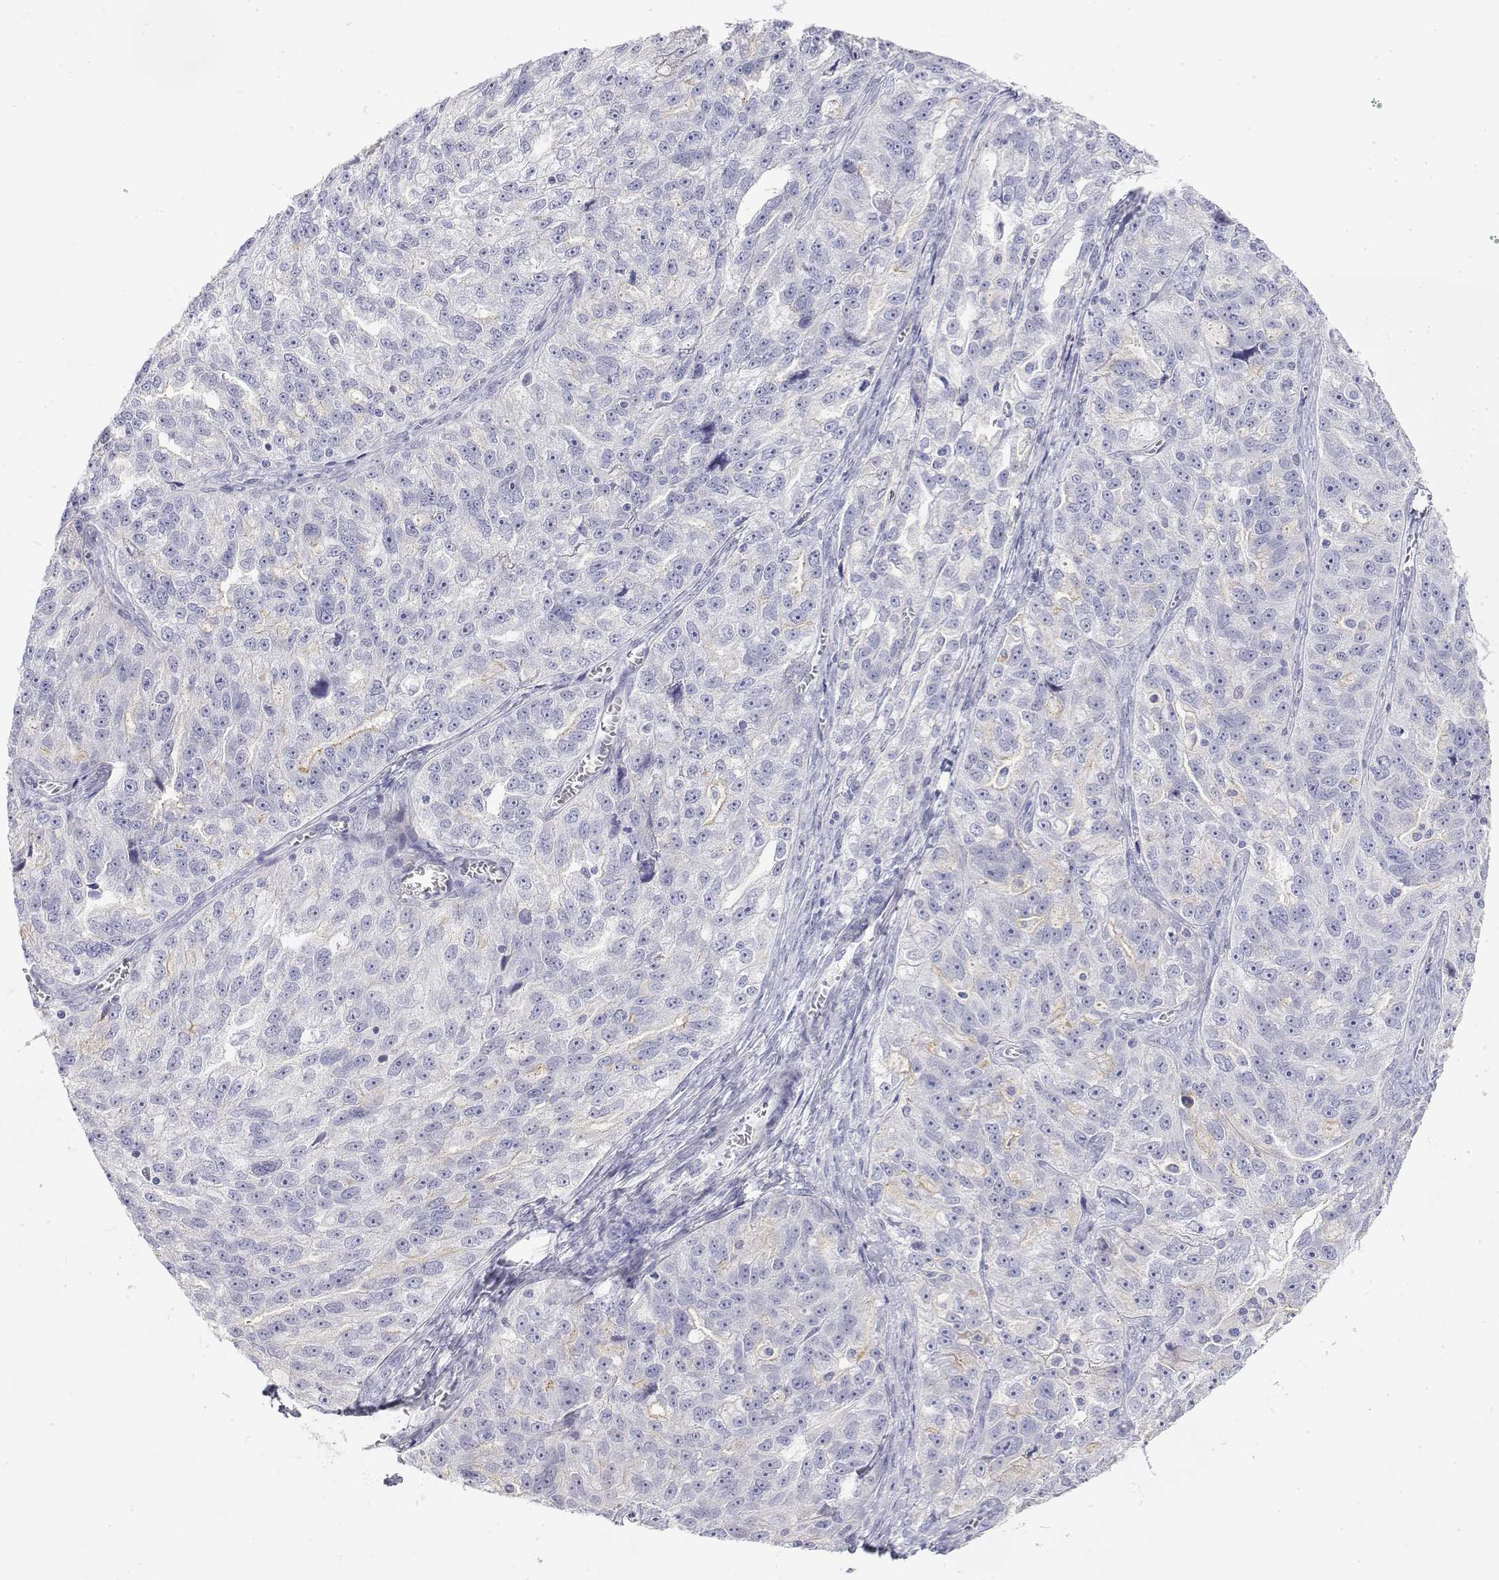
{"staining": {"intensity": "negative", "quantity": "none", "location": "none"}, "tissue": "ovarian cancer", "cell_type": "Tumor cells", "image_type": "cancer", "snomed": [{"axis": "morphology", "description": "Cystadenocarcinoma, serous, NOS"}, {"axis": "topography", "description": "Ovary"}], "caption": "This histopathology image is of ovarian cancer stained with IHC to label a protein in brown with the nuclei are counter-stained blue. There is no staining in tumor cells.", "gene": "MISP", "patient": {"sex": "female", "age": 51}}